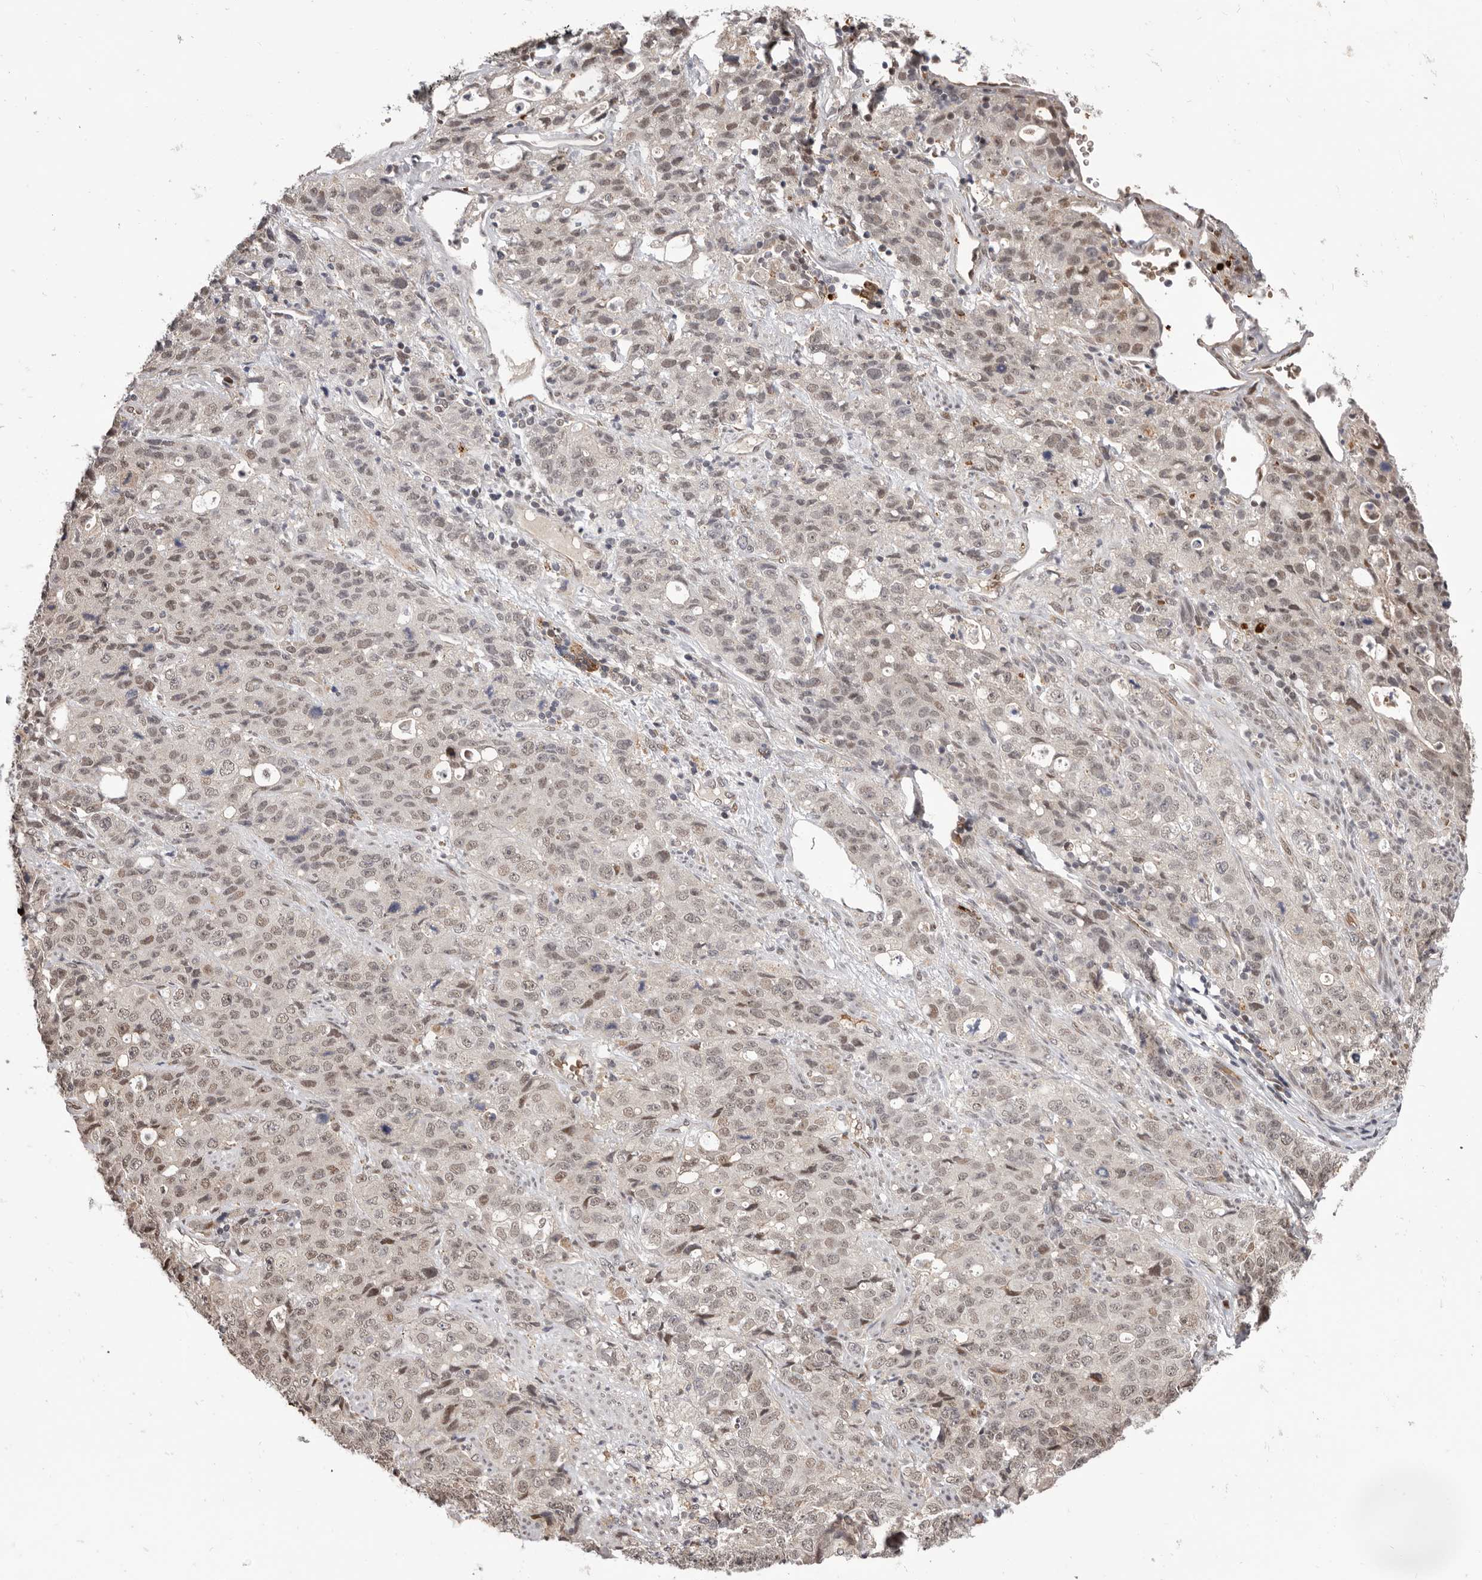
{"staining": {"intensity": "weak", "quantity": ">75%", "location": "nuclear"}, "tissue": "stomach cancer", "cell_type": "Tumor cells", "image_type": "cancer", "snomed": [{"axis": "morphology", "description": "Adenocarcinoma, NOS"}, {"axis": "topography", "description": "Stomach"}], "caption": "Adenocarcinoma (stomach) was stained to show a protein in brown. There is low levels of weak nuclear expression in approximately >75% of tumor cells. (Brightfield microscopy of DAB IHC at high magnification).", "gene": "NCOA3", "patient": {"sex": "male", "age": 48}}